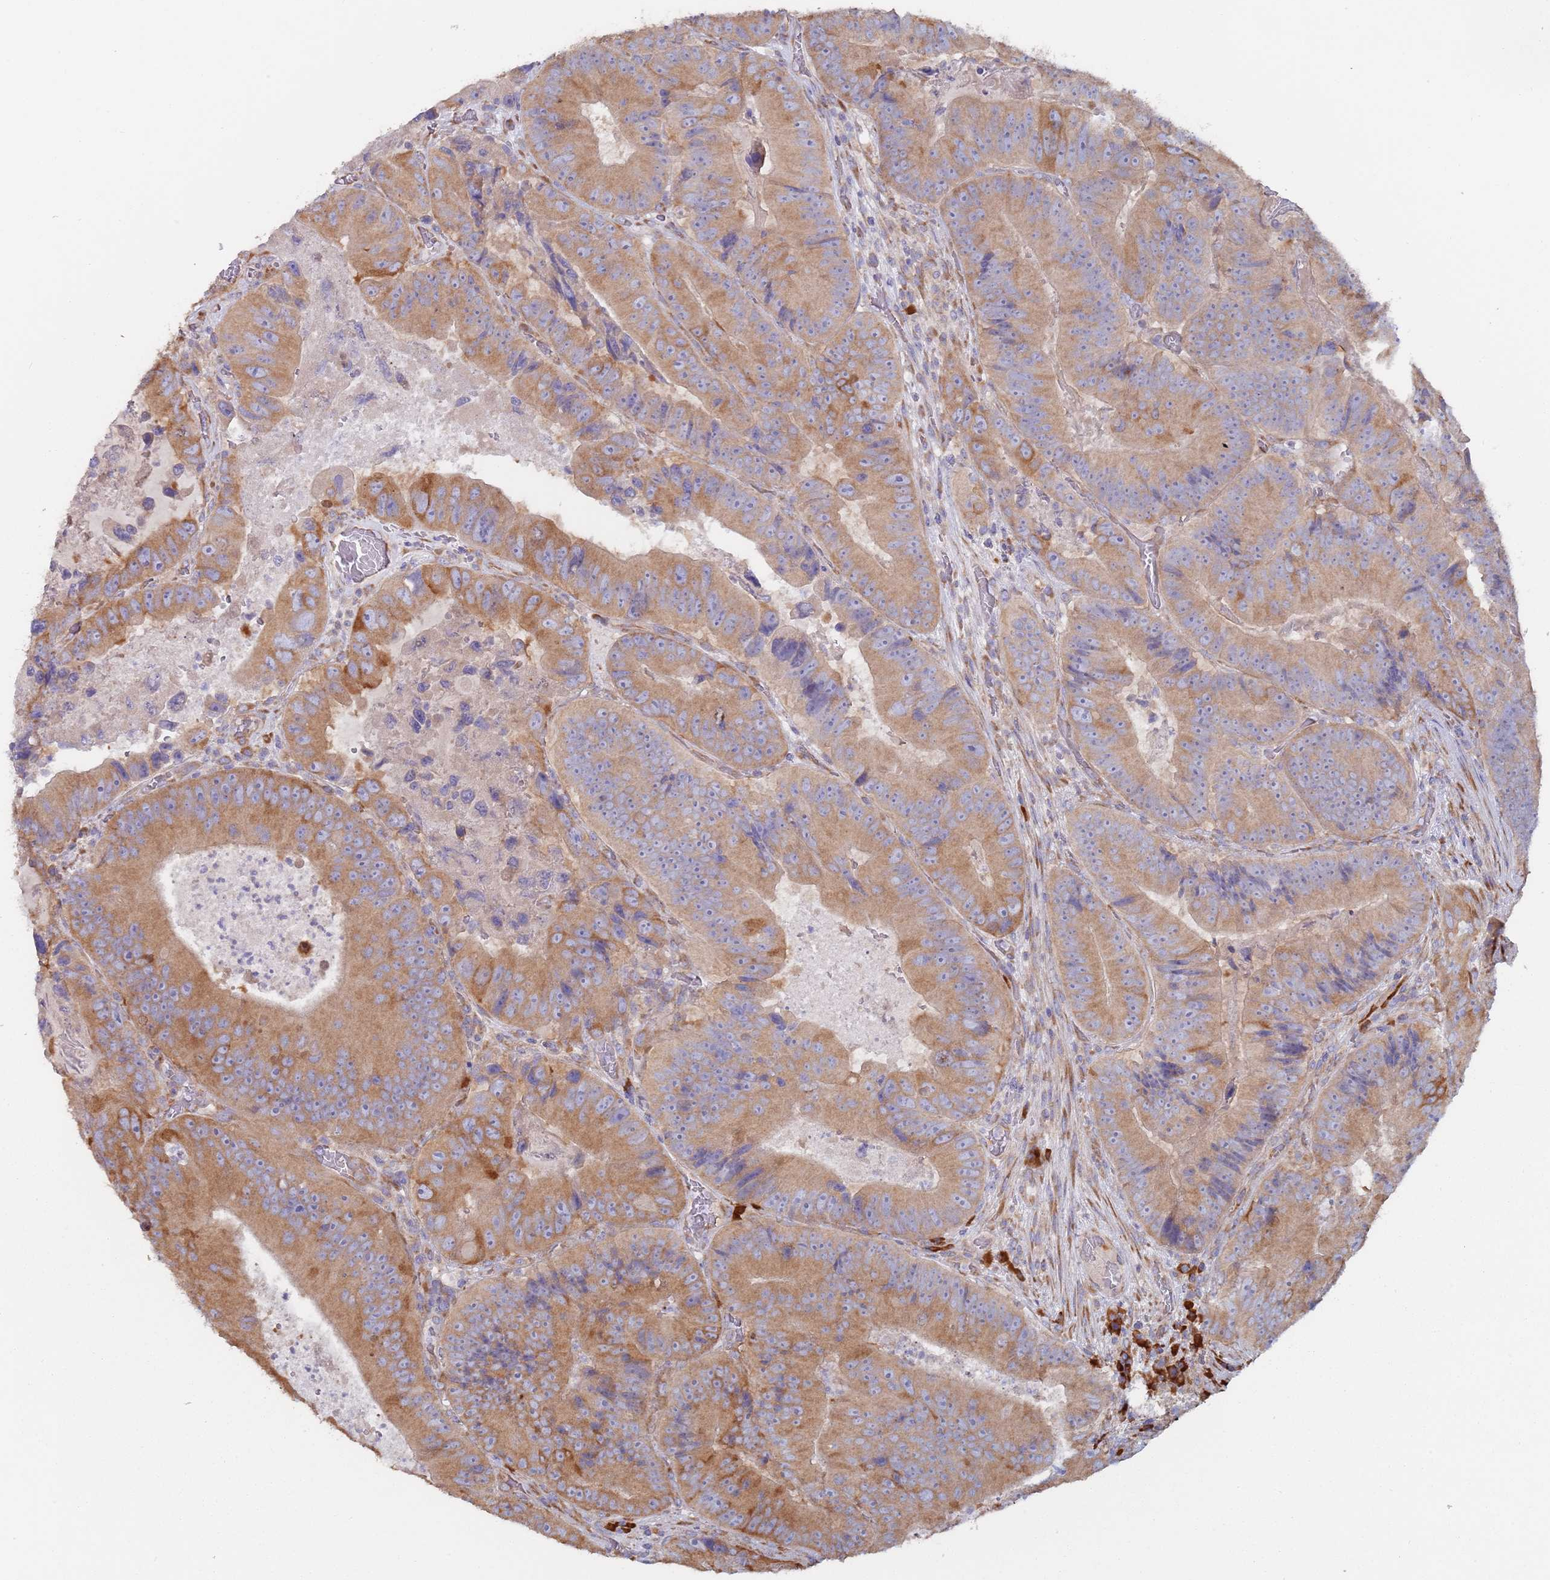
{"staining": {"intensity": "moderate", "quantity": ">75%", "location": "cytoplasmic/membranous"}, "tissue": "colorectal cancer", "cell_type": "Tumor cells", "image_type": "cancer", "snomed": [{"axis": "morphology", "description": "Adenocarcinoma, NOS"}, {"axis": "topography", "description": "Colon"}], "caption": "There is medium levels of moderate cytoplasmic/membranous staining in tumor cells of colorectal adenocarcinoma, as demonstrated by immunohistochemical staining (brown color).", "gene": "ZNF844", "patient": {"sex": "female", "age": 86}}